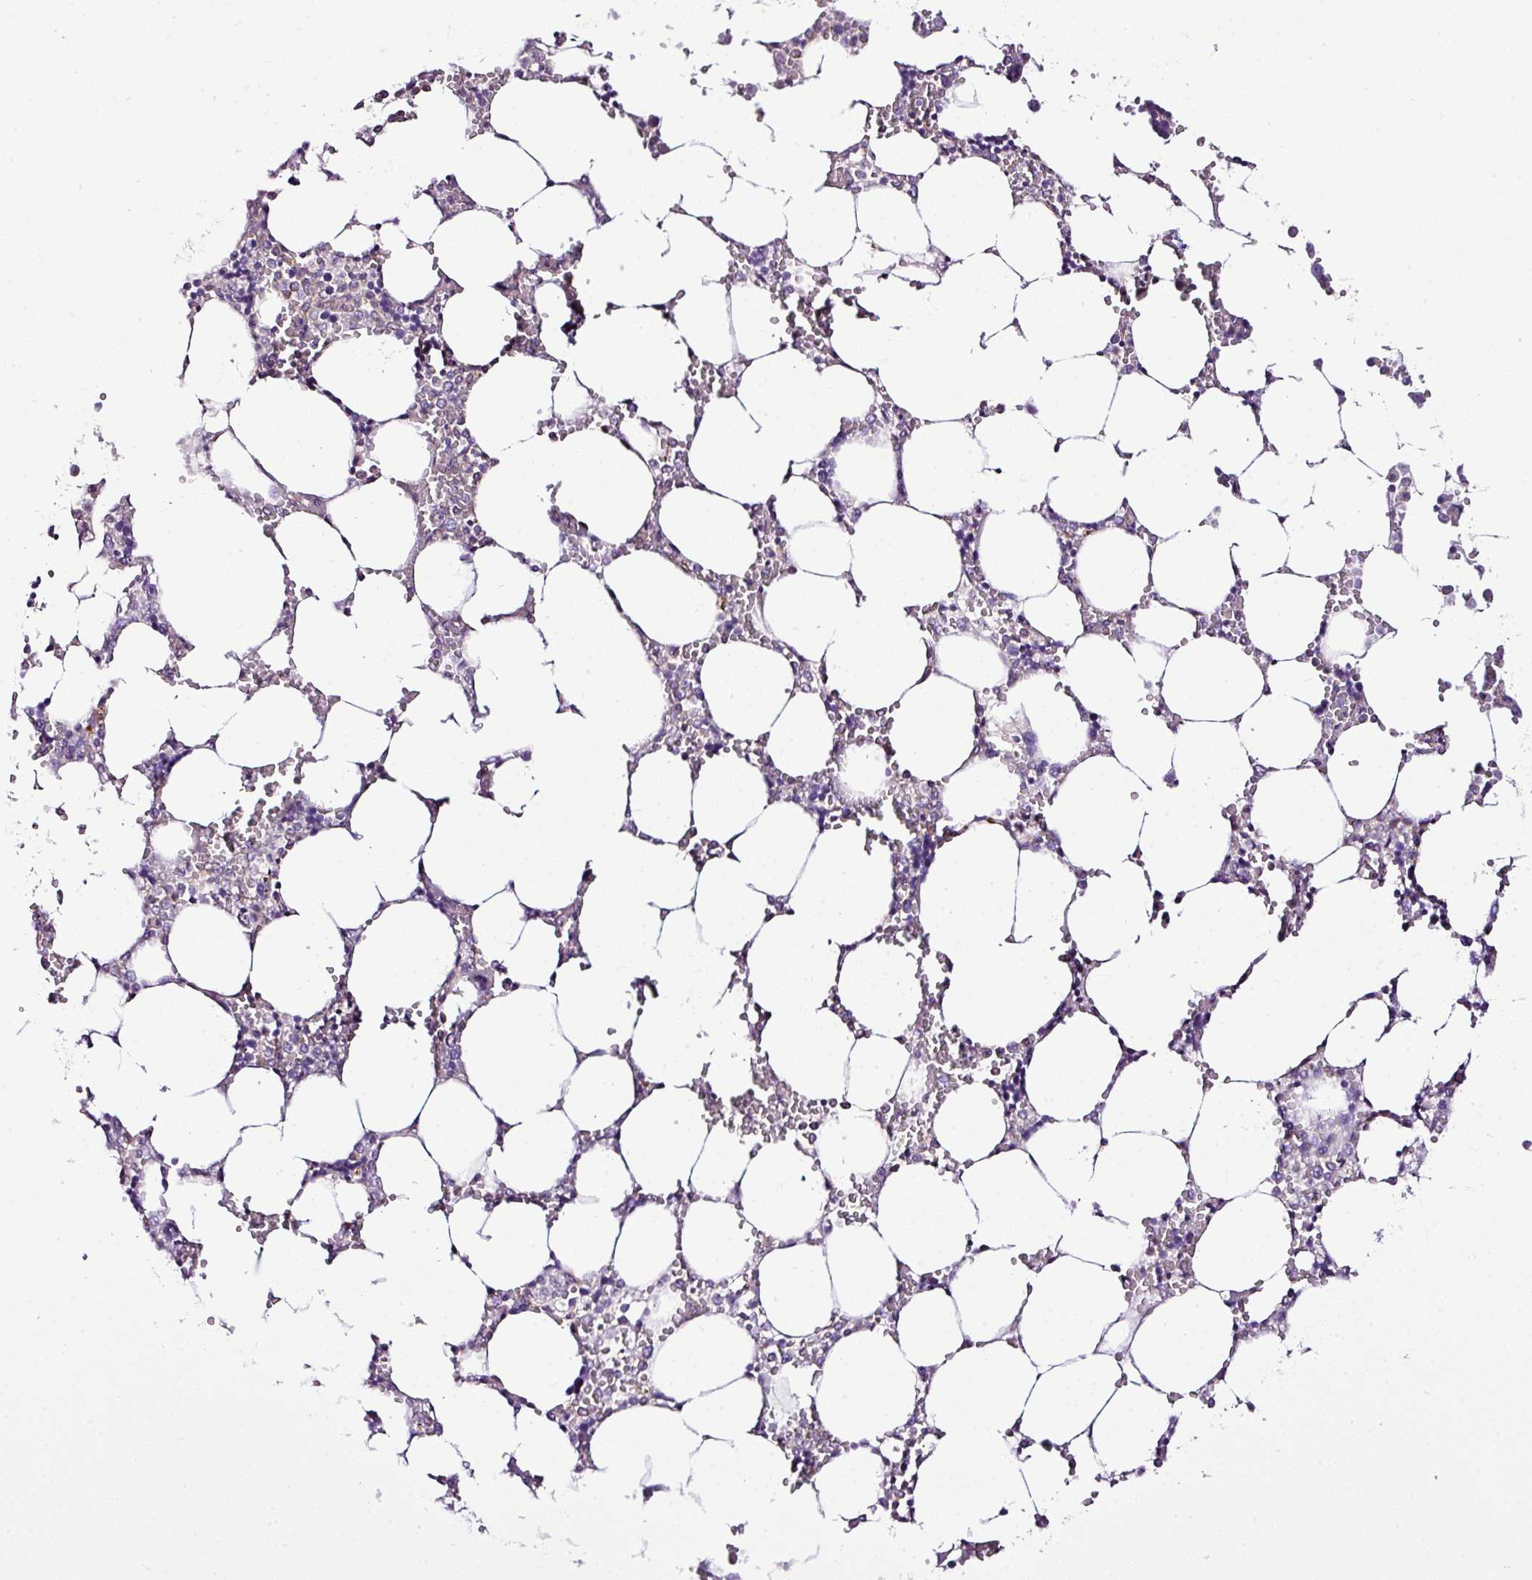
{"staining": {"intensity": "negative", "quantity": "none", "location": "none"}, "tissue": "bone marrow", "cell_type": "Hematopoietic cells", "image_type": "normal", "snomed": [{"axis": "morphology", "description": "Normal tissue, NOS"}, {"axis": "topography", "description": "Bone marrow"}], "caption": "Immunohistochemical staining of unremarkable bone marrow exhibits no significant staining in hematopoietic cells.", "gene": "ESR1", "patient": {"sex": "male", "age": 64}}